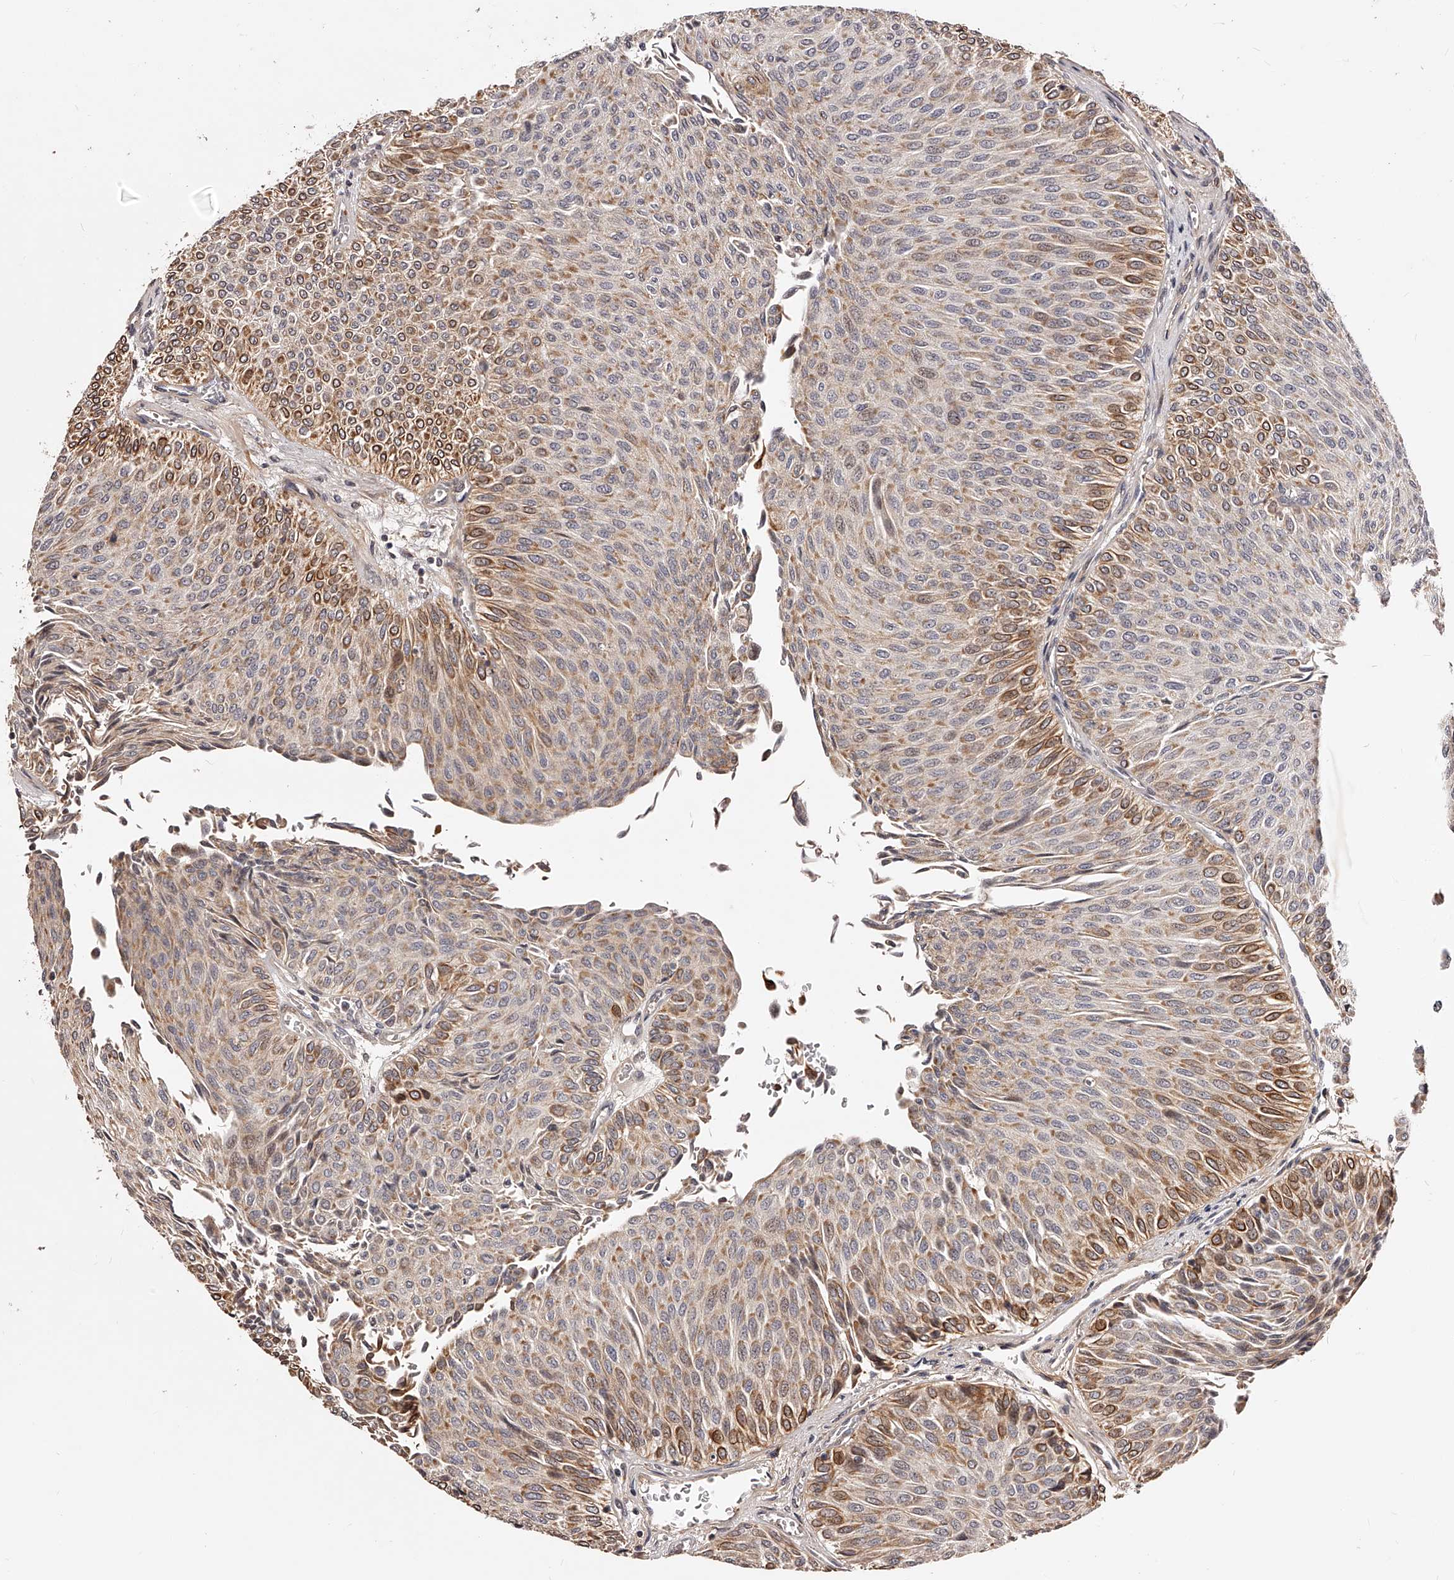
{"staining": {"intensity": "moderate", "quantity": "25%-75%", "location": "cytoplasmic/membranous"}, "tissue": "urothelial cancer", "cell_type": "Tumor cells", "image_type": "cancer", "snomed": [{"axis": "morphology", "description": "Urothelial carcinoma, Low grade"}, {"axis": "topography", "description": "Urinary bladder"}], "caption": "Urothelial carcinoma (low-grade) stained with a protein marker shows moderate staining in tumor cells.", "gene": "ZNF502", "patient": {"sex": "male", "age": 78}}